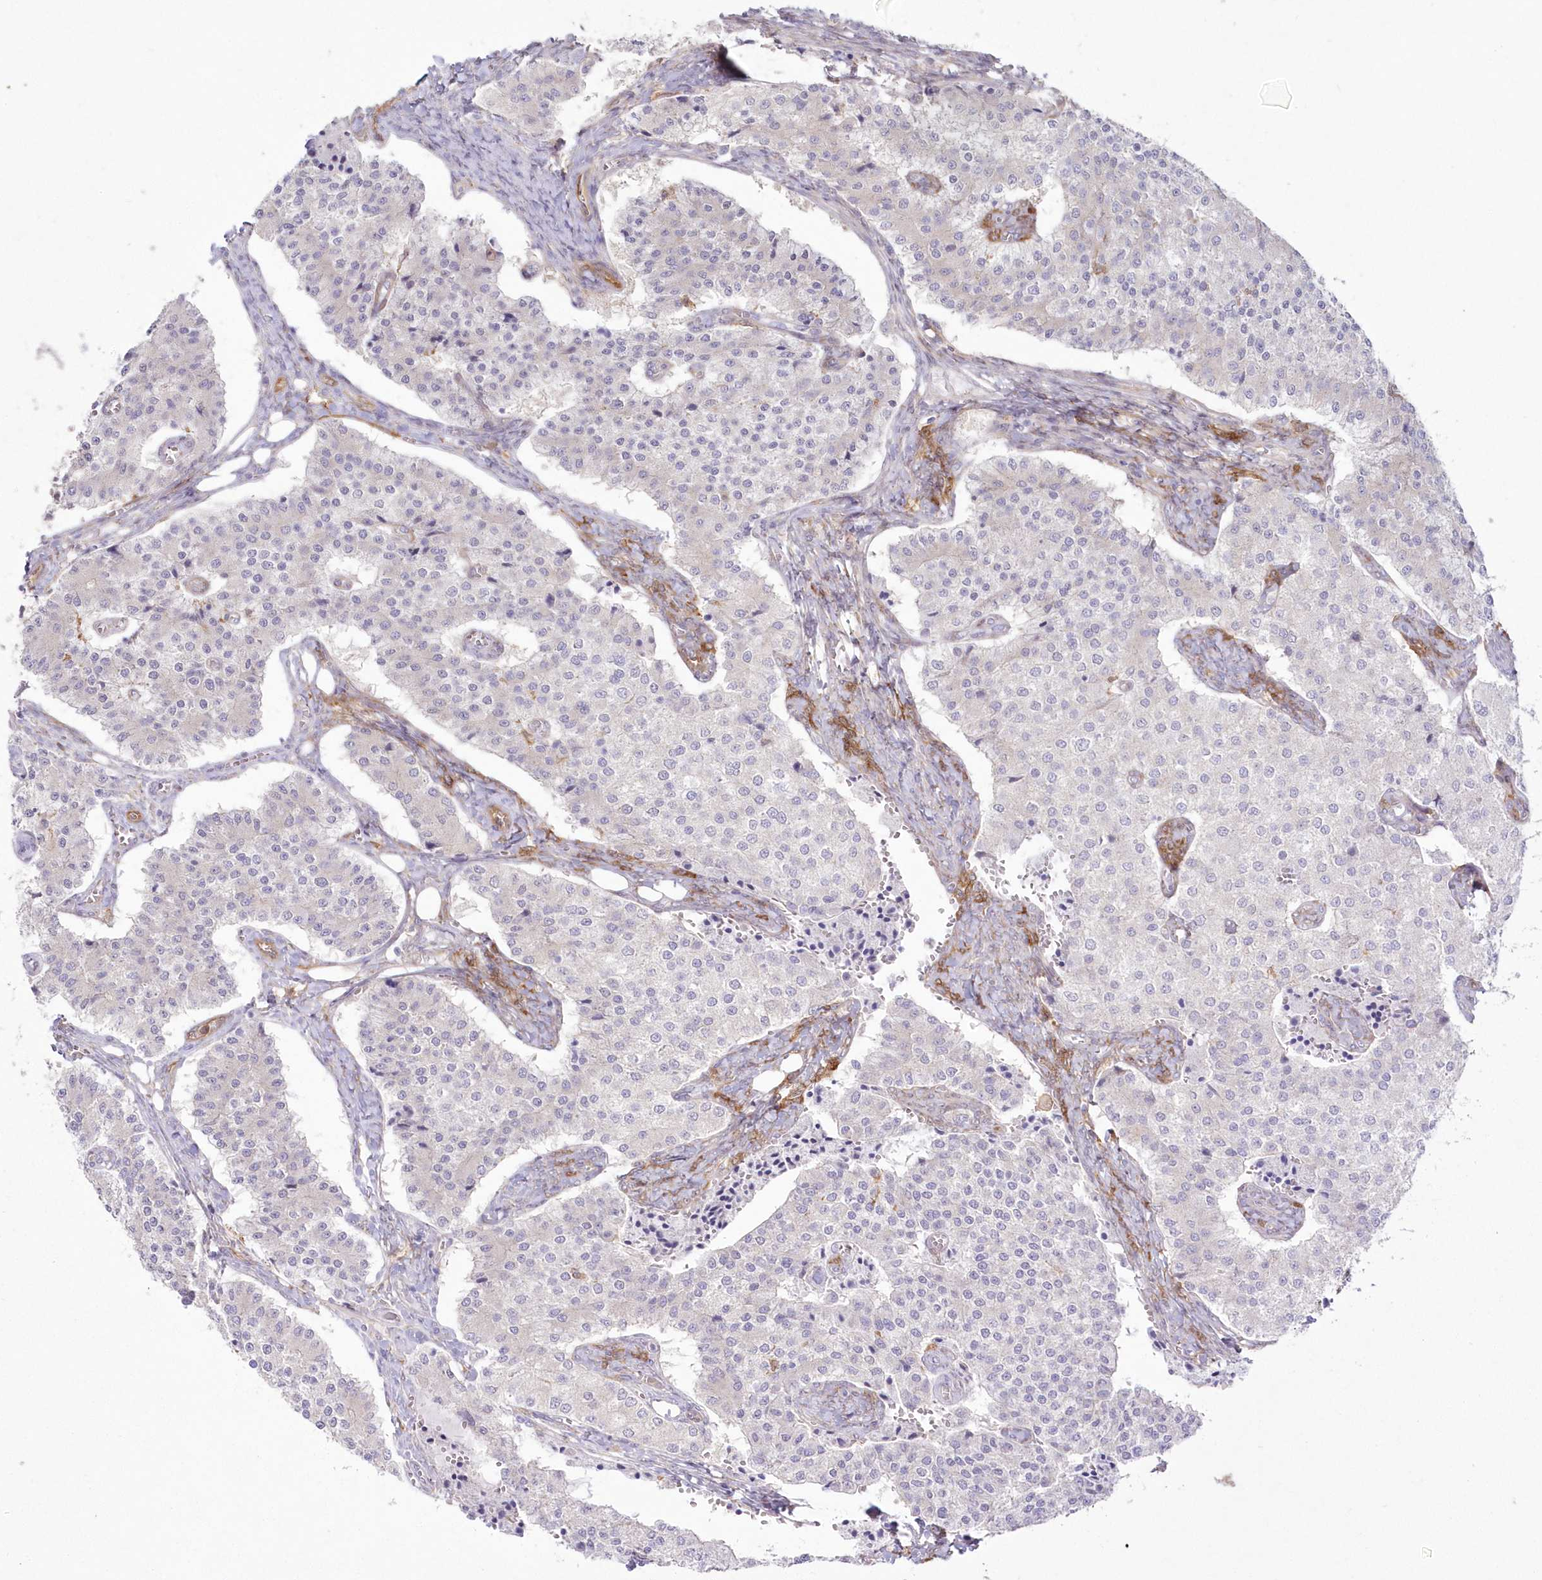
{"staining": {"intensity": "negative", "quantity": "none", "location": "none"}, "tissue": "carcinoid", "cell_type": "Tumor cells", "image_type": "cancer", "snomed": [{"axis": "morphology", "description": "Carcinoid, malignant, NOS"}, {"axis": "topography", "description": "Colon"}], "caption": "The immunohistochemistry (IHC) histopathology image has no significant expression in tumor cells of carcinoid tissue. (Brightfield microscopy of DAB IHC at high magnification).", "gene": "SH3PXD2B", "patient": {"sex": "female", "age": 52}}